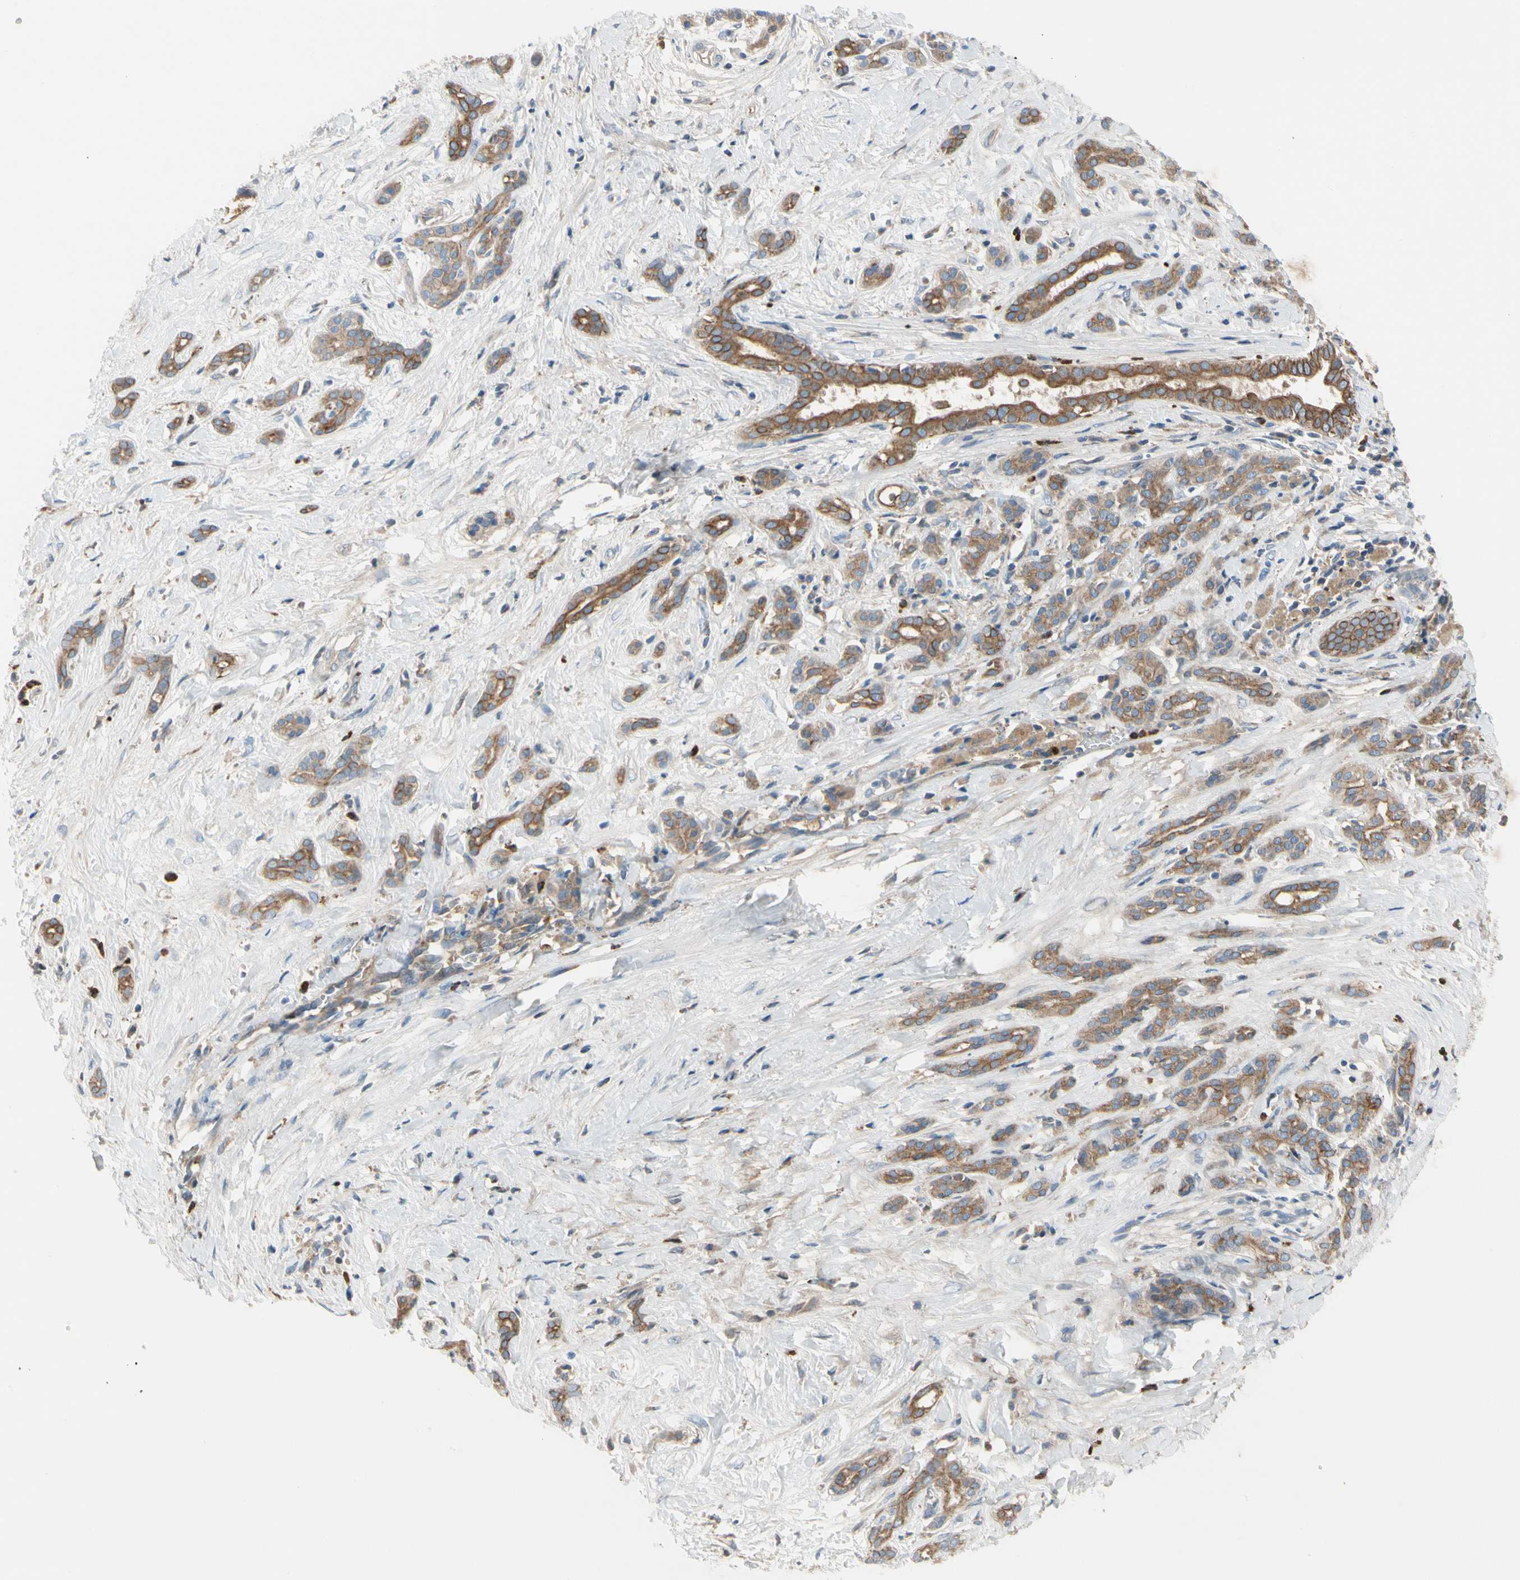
{"staining": {"intensity": "moderate", "quantity": ">75%", "location": "cytoplasmic/membranous"}, "tissue": "pancreatic cancer", "cell_type": "Tumor cells", "image_type": "cancer", "snomed": [{"axis": "morphology", "description": "Adenocarcinoma, NOS"}, {"axis": "topography", "description": "Pancreas"}], "caption": "Protein analysis of pancreatic cancer tissue demonstrates moderate cytoplasmic/membranous staining in about >75% of tumor cells. The staining is performed using DAB (3,3'-diaminobenzidine) brown chromogen to label protein expression. The nuclei are counter-stained blue using hematoxylin.", "gene": "HJURP", "patient": {"sex": "male", "age": 41}}